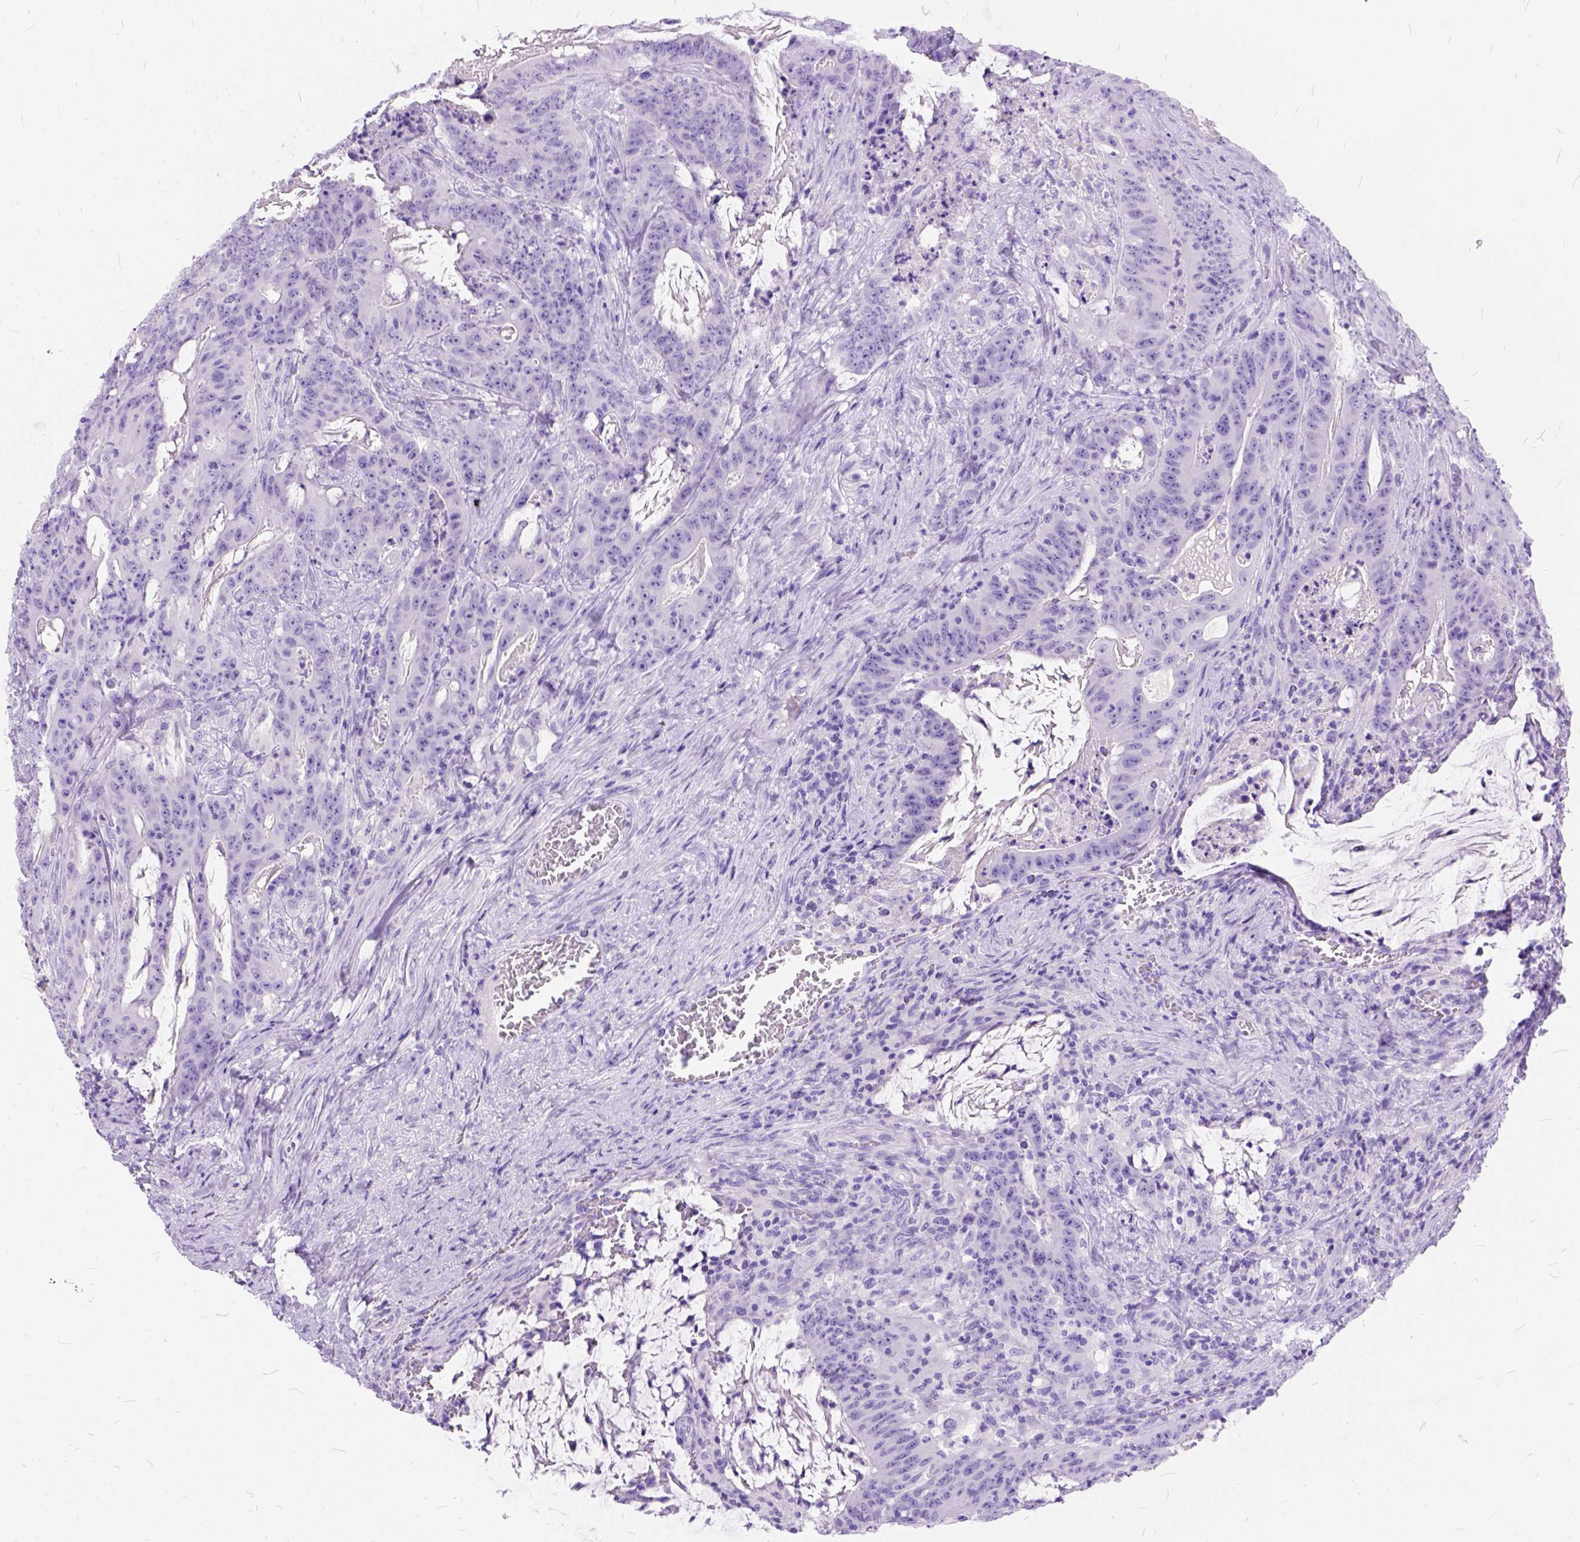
{"staining": {"intensity": "negative", "quantity": "none", "location": "none"}, "tissue": "colorectal cancer", "cell_type": "Tumor cells", "image_type": "cancer", "snomed": [{"axis": "morphology", "description": "Adenocarcinoma, NOS"}, {"axis": "topography", "description": "Colon"}], "caption": "Histopathology image shows no significant protein positivity in tumor cells of colorectal cancer (adenocarcinoma).", "gene": "C1QTNF3", "patient": {"sex": "male", "age": 33}}